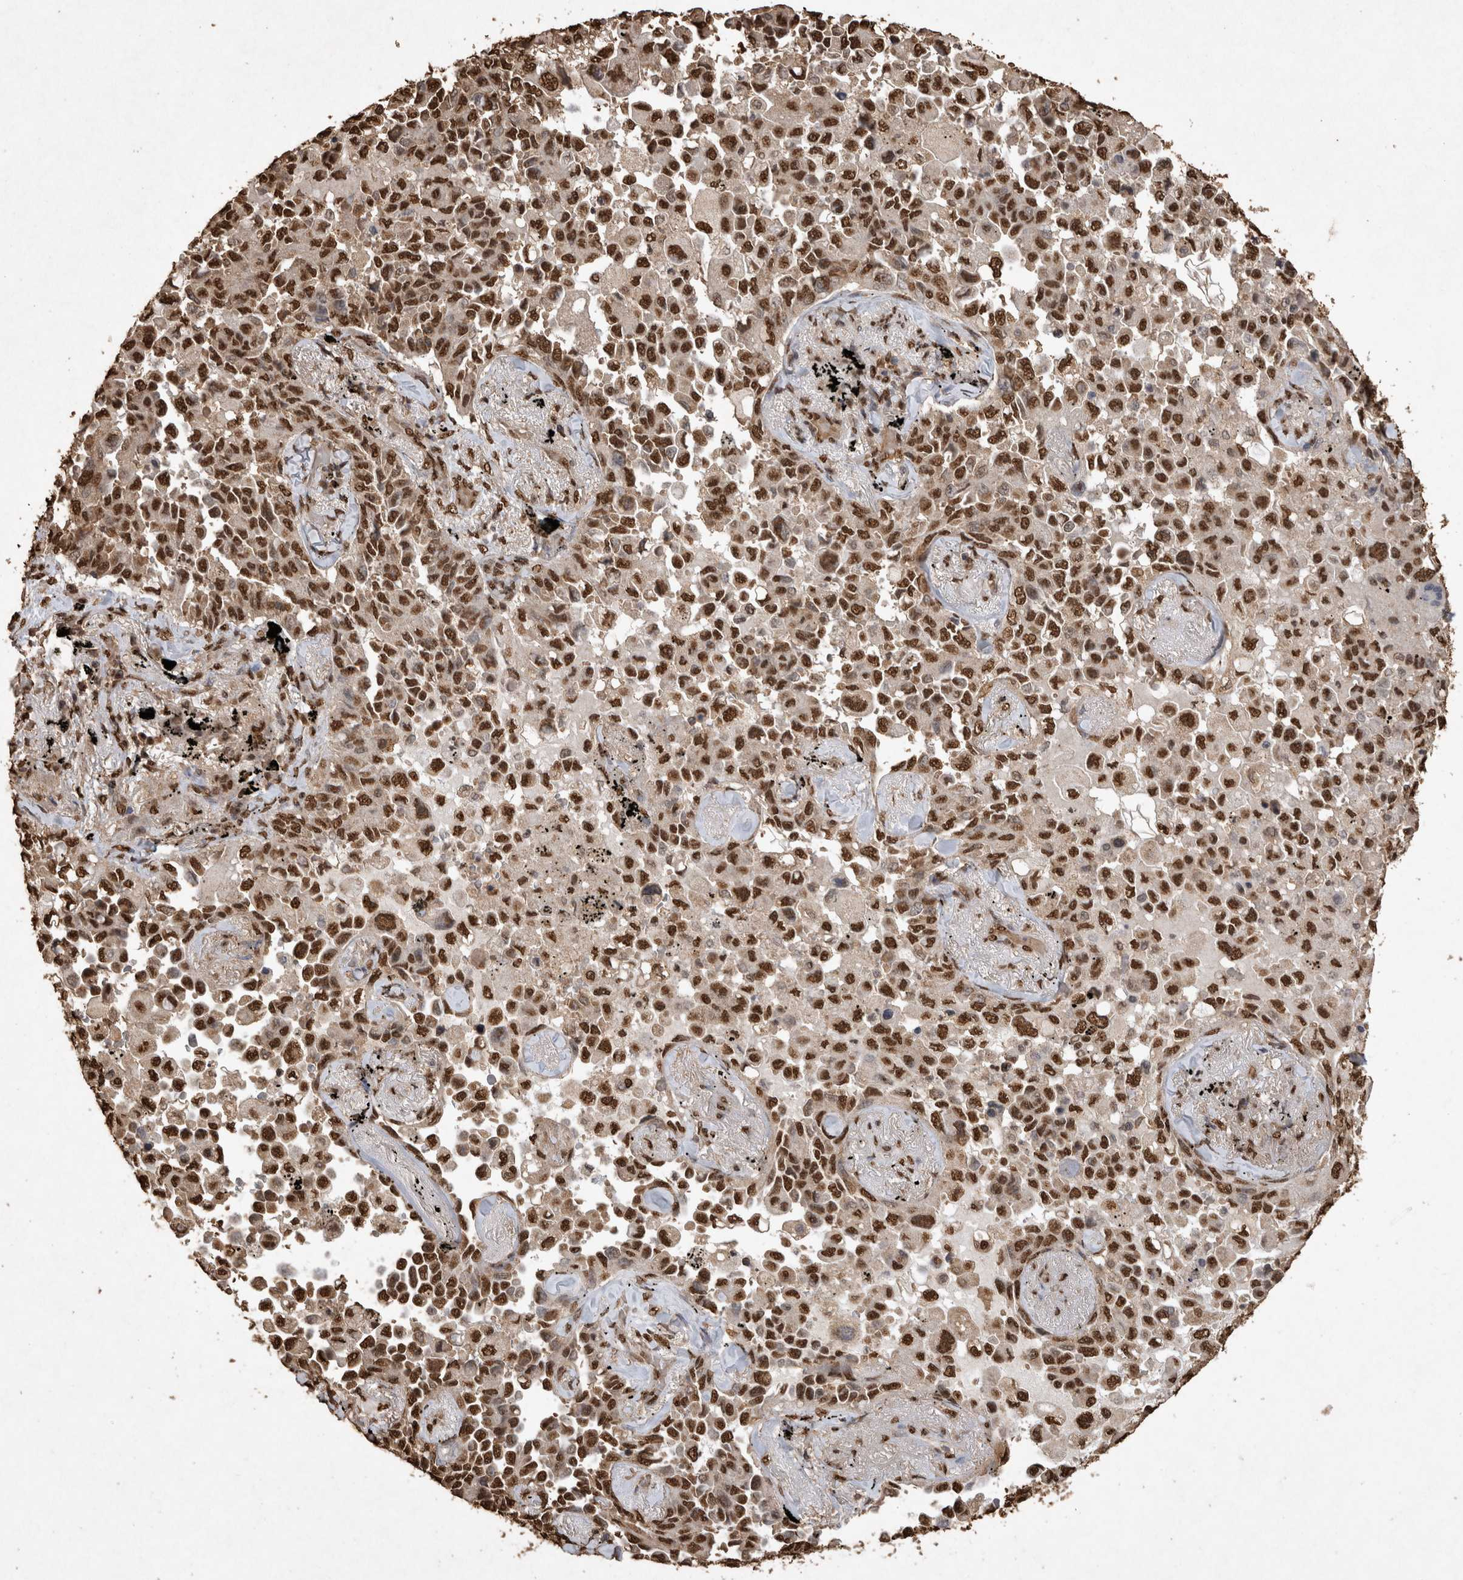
{"staining": {"intensity": "strong", "quantity": ">75%", "location": "nuclear"}, "tissue": "lung cancer", "cell_type": "Tumor cells", "image_type": "cancer", "snomed": [{"axis": "morphology", "description": "Adenocarcinoma, NOS"}, {"axis": "topography", "description": "Lung"}], "caption": "Protein expression analysis of lung adenocarcinoma exhibits strong nuclear staining in approximately >75% of tumor cells.", "gene": "OAS2", "patient": {"sex": "female", "age": 67}}